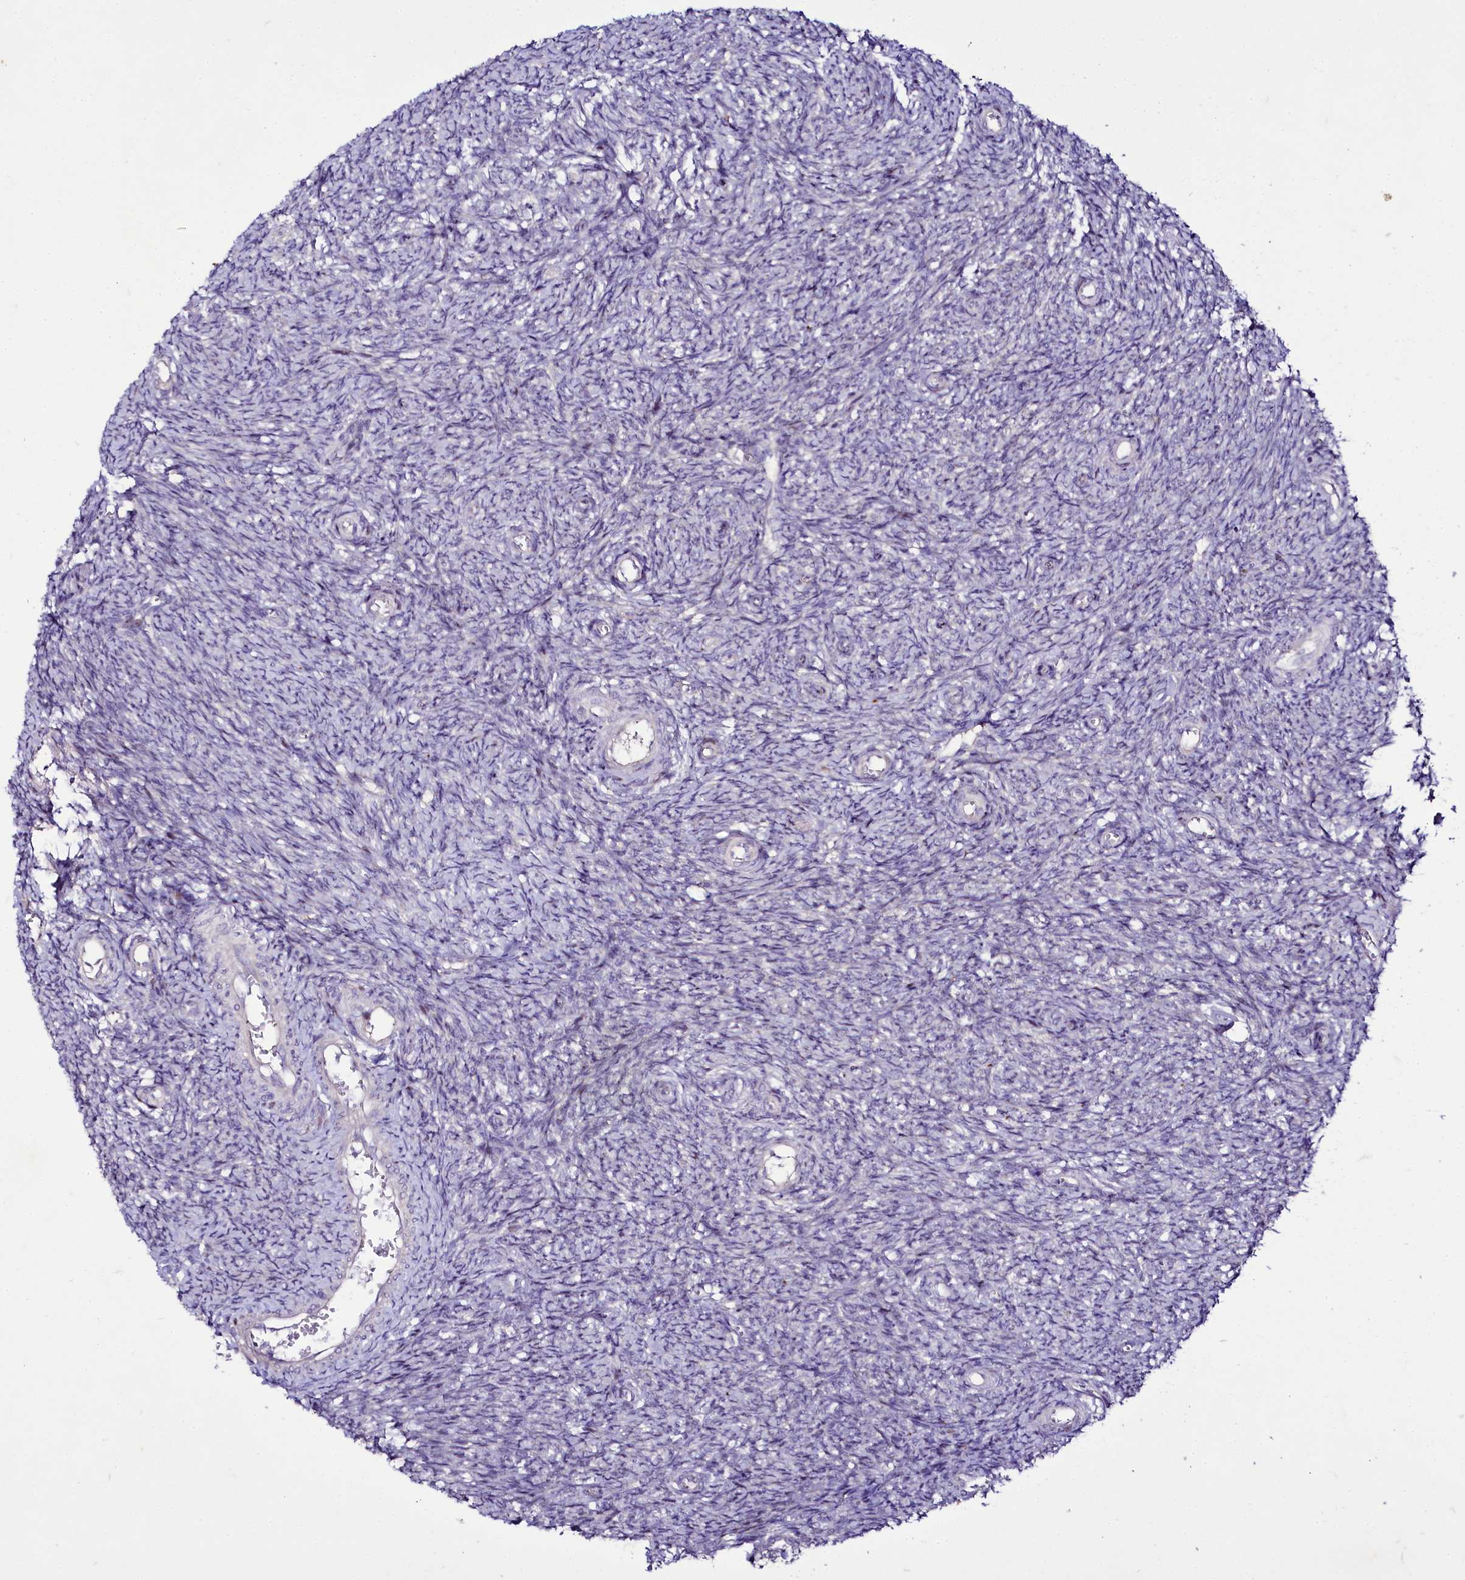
{"staining": {"intensity": "negative", "quantity": "none", "location": "none"}, "tissue": "ovary", "cell_type": "Ovarian stroma cells", "image_type": "normal", "snomed": [{"axis": "morphology", "description": "Normal tissue, NOS"}, {"axis": "topography", "description": "Ovary"}], "caption": "Ovary was stained to show a protein in brown. There is no significant positivity in ovarian stroma cells. The staining was performed using DAB (3,3'-diaminobenzidine) to visualize the protein expression in brown, while the nuclei were stained in blue with hematoxylin (Magnification: 20x).", "gene": "ZC3H12C", "patient": {"sex": "female", "age": 44}}